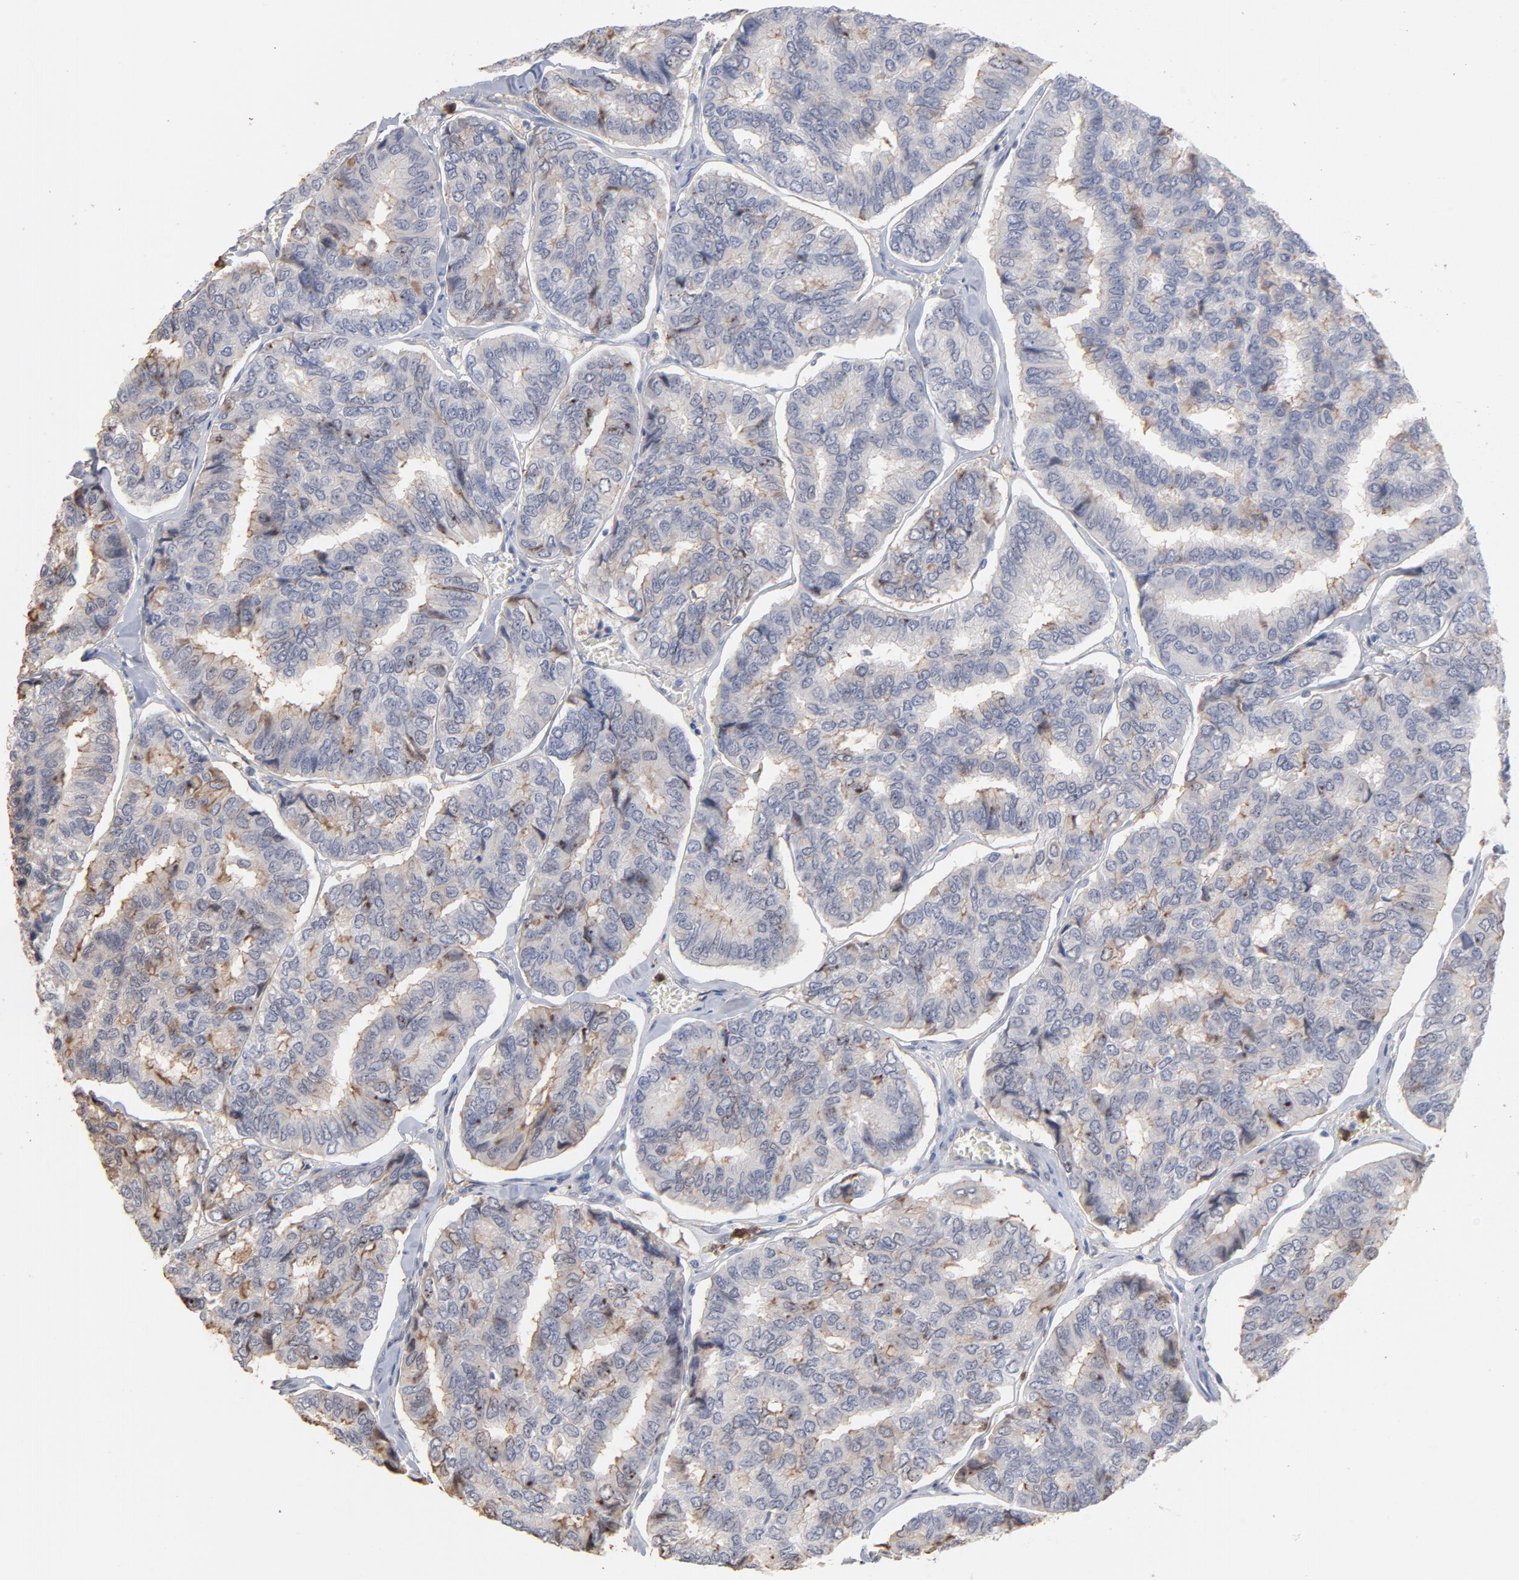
{"staining": {"intensity": "moderate", "quantity": "<25%", "location": "cytoplasmic/membranous"}, "tissue": "thyroid cancer", "cell_type": "Tumor cells", "image_type": "cancer", "snomed": [{"axis": "morphology", "description": "Papillary adenocarcinoma, NOS"}, {"axis": "topography", "description": "Thyroid gland"}], "caption": "Immunohistochemistry micrograph of human thyroid cancer (papillary adenocarcinoma) stained for a protein (brown), which demonstrates low levels of moderate cytoplasmic/membranous positivity in approximately <25% of tumor cells.", "gene": "PNMA1", "patient": {"sex": "female", "age": 35}}